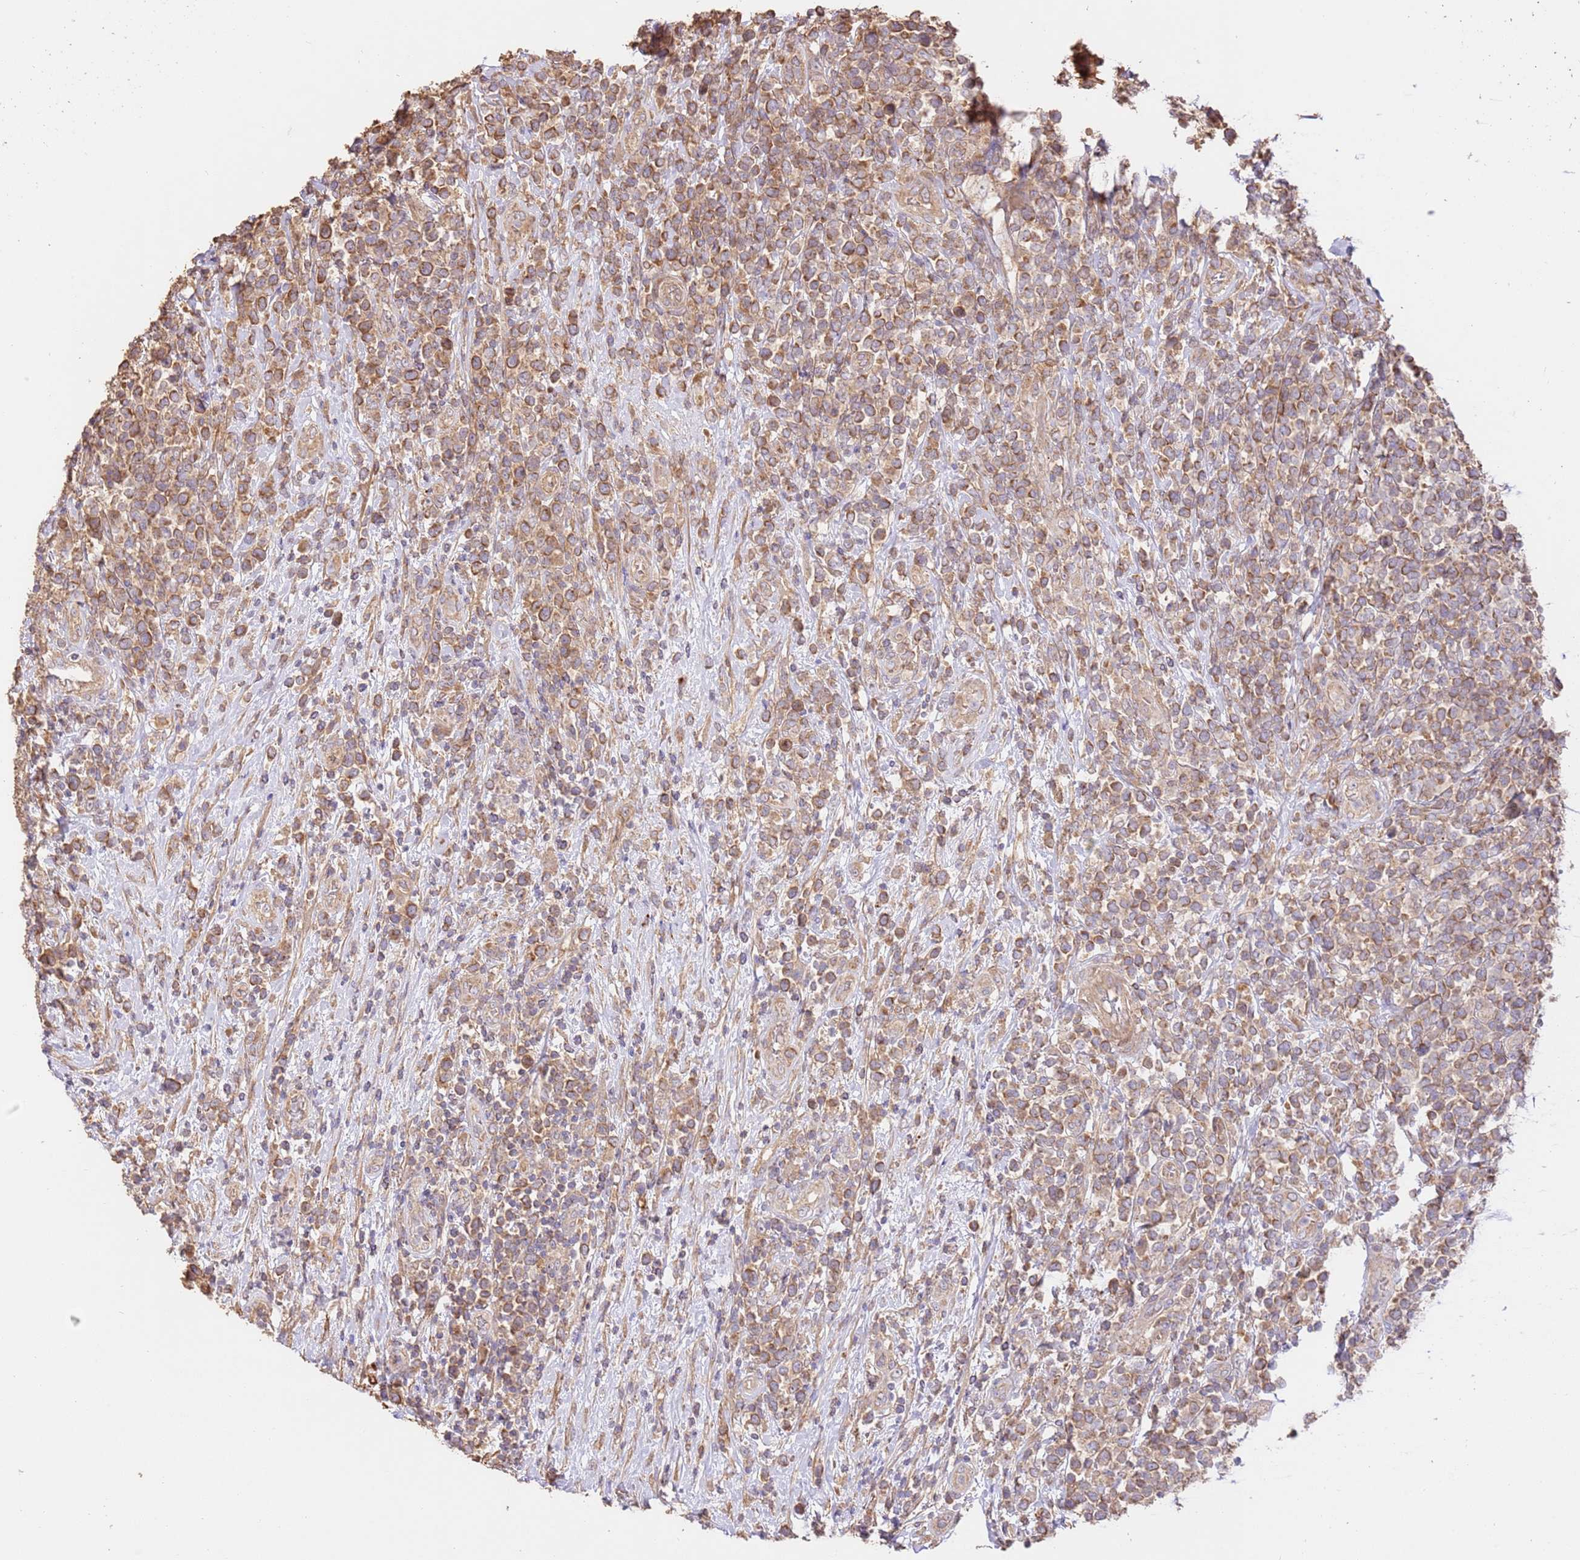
{"staining": {"intensity": "moderate", "quantity": "25%-75%", "location": "cytoplasmic/membranous"}, "tissue": "lymphoma", "cell_type": "Tumor cells", "image_type": "cancer", "snomed": [{"axis": "morphology", "description": "Malignant lymphoma, non-Hodgkin's type, High grade"}, {"axis": "topography", "description": "Soft tissue"}], "caption": "Immunohistochemistry (IHC) (DAB) staining of human lymphoma demonstrates moderate cytoplasmic/membranous protein positivity in about 25%-75% of tumor cells.", "gene": "CEP55", "patient": {"sex": "female", "age": 56}}